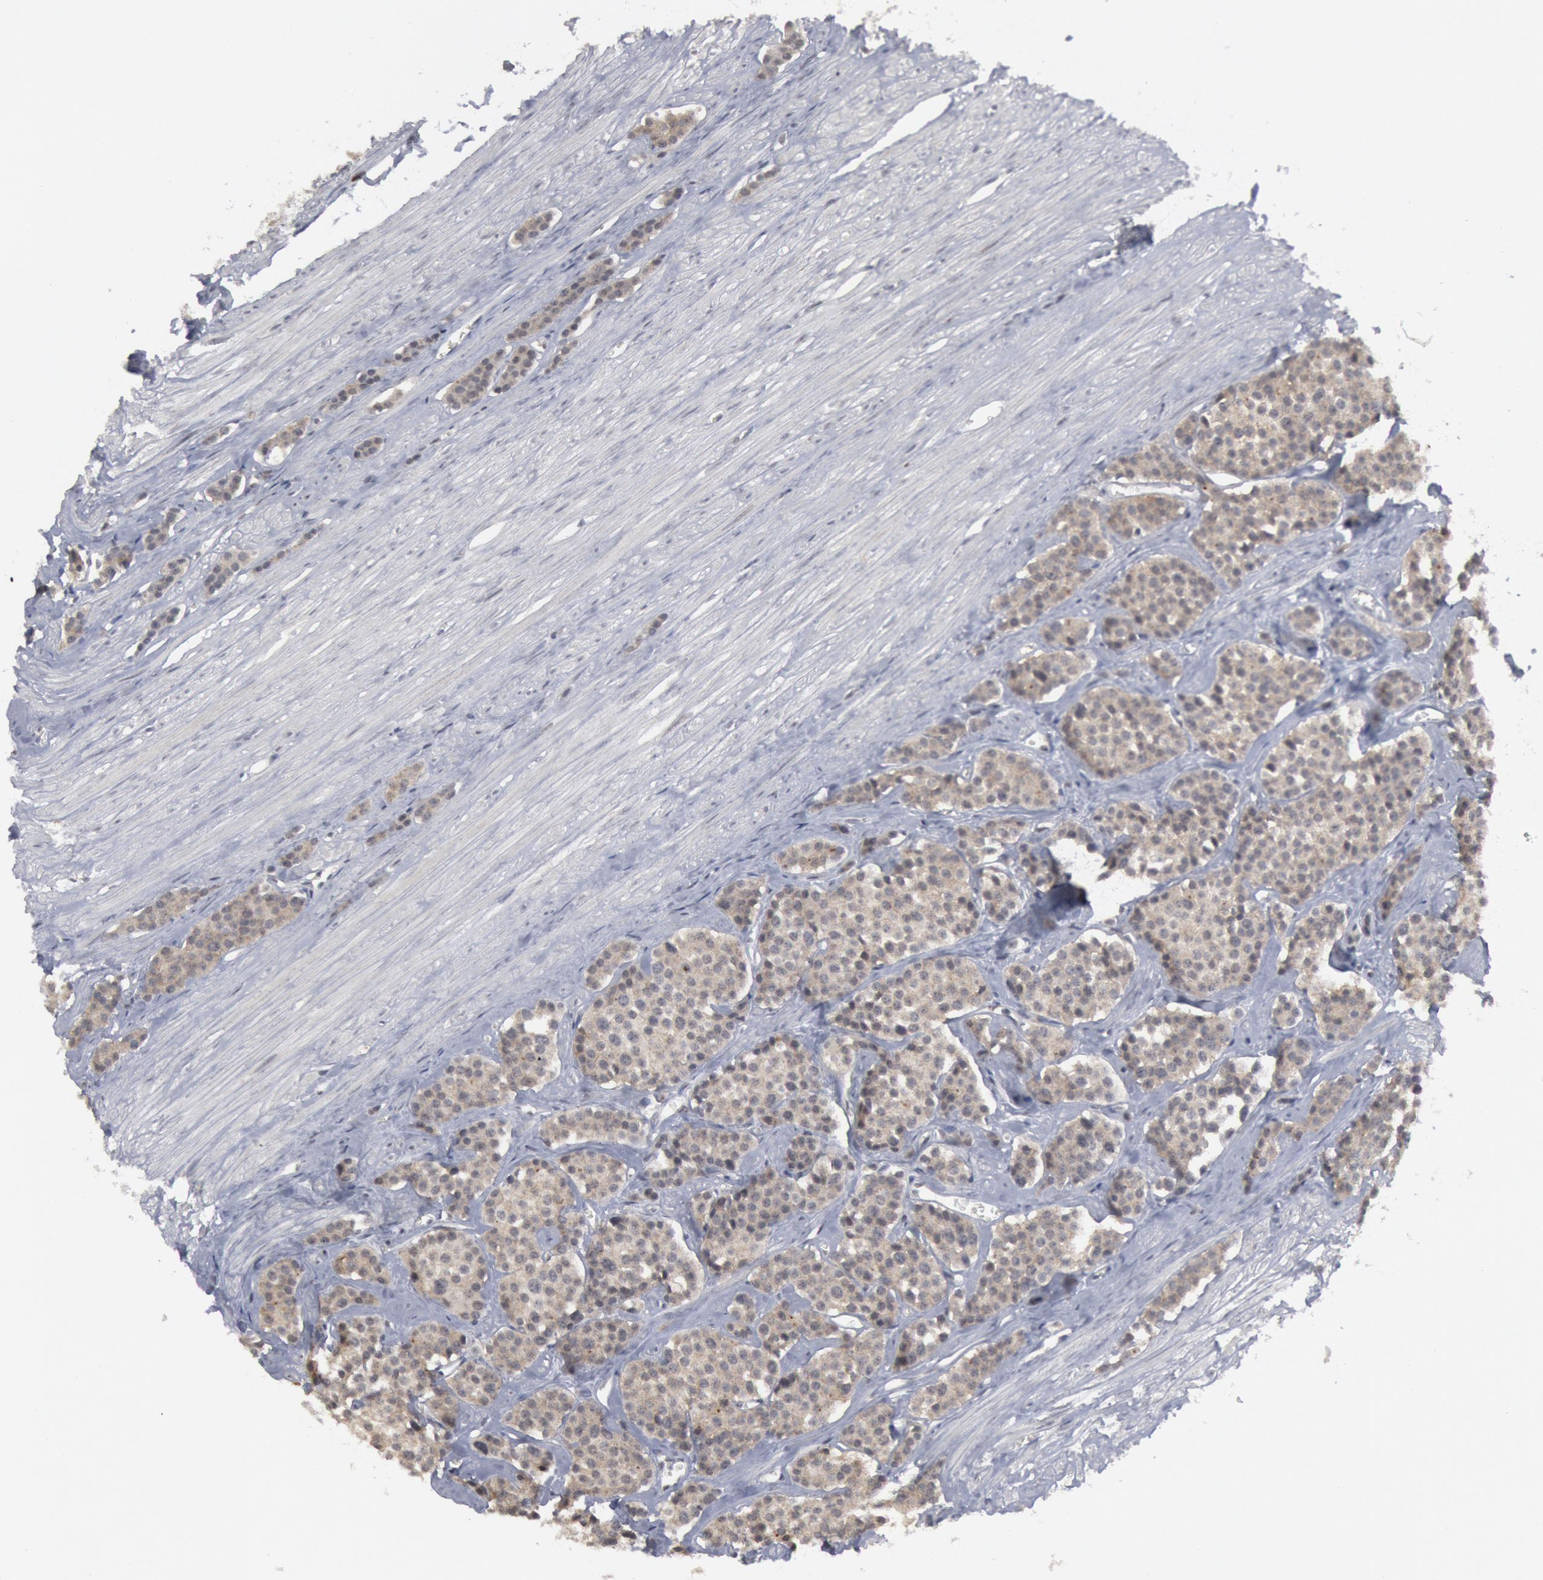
{"staining": {"intensity": "negative", "quantity": "none", "location": "none"}, "tissue": "carcinoid", "cell_type": "Tumor cells", "image_type": "cancer", "snomed": [{"axis": "morphology", "description": "Carcinoid, malignant, NOS"}, {"axis": "topography", "description": "Small intestine"}], "caption": "Immunohistochemical staining of carcinoid demonstrates no significant positivity in tumor cells.", "gene": "FOXO1", "patient": {"sex": "male", "age": 60}}